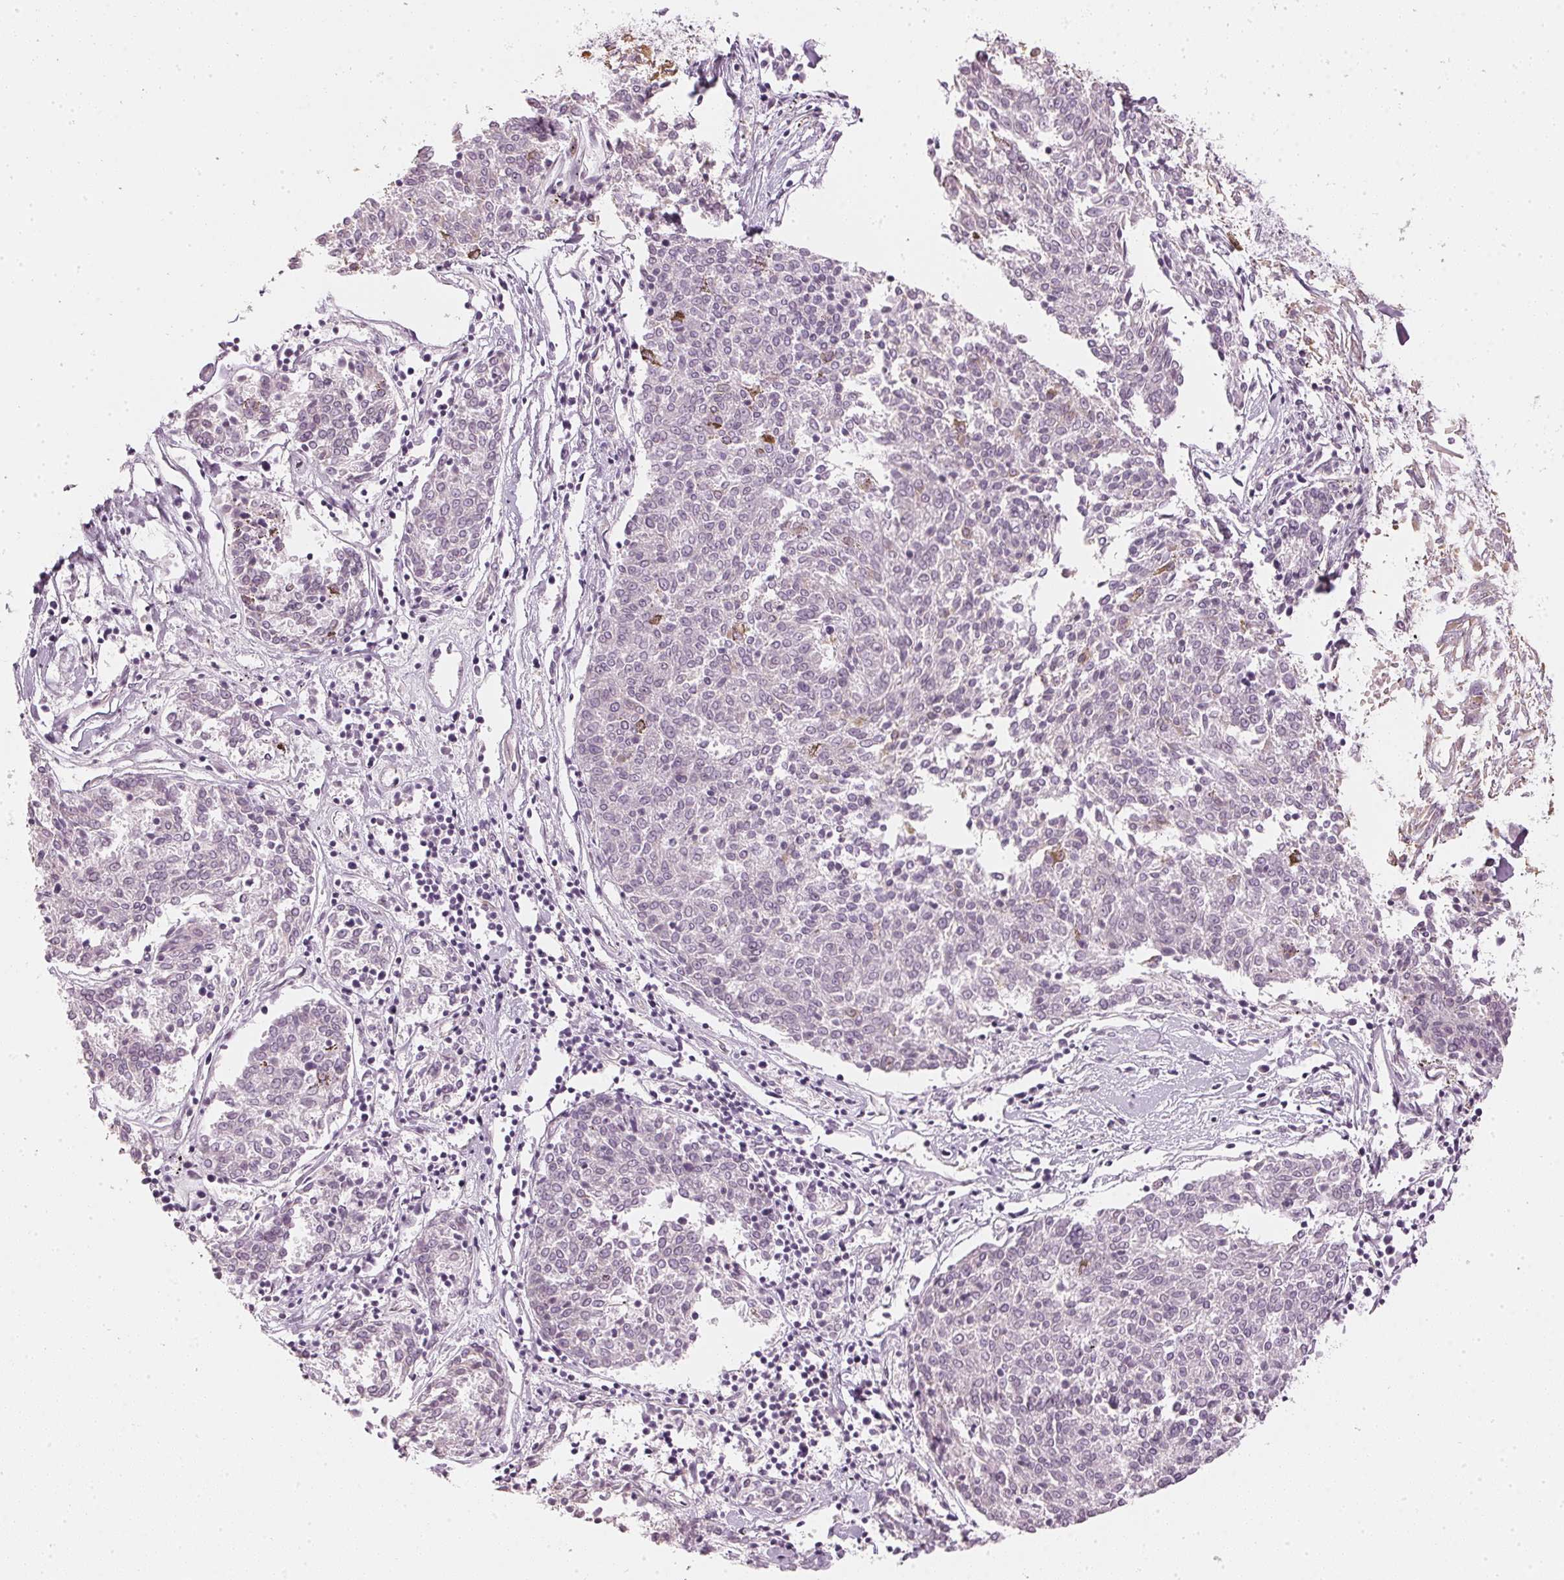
{"staining": {"intensity": "negative", "quantity": "none", "location": "none"}, "tissue": "melanoma", "cell_type": "Tumor cells", "image_type": "cancer", "snomed": [{"axis": "morphology", "description": "Malignant melanoma, NOS"}, {"axis": "topography", "description": "Skin"}], "caption": "Immunohistochemistry (IHC) histopathology image of human malignant melanoma stained for a protein (brown), which demonstrates no staining in tumor cells. (Stains: DAB immunohistochemistry (IHC) with hematoxylin counter stain, Microscopy: brightfield microscopy at high magnification).", "gene": "APLP1", "patient": {"sex": "female", "age": 72}}